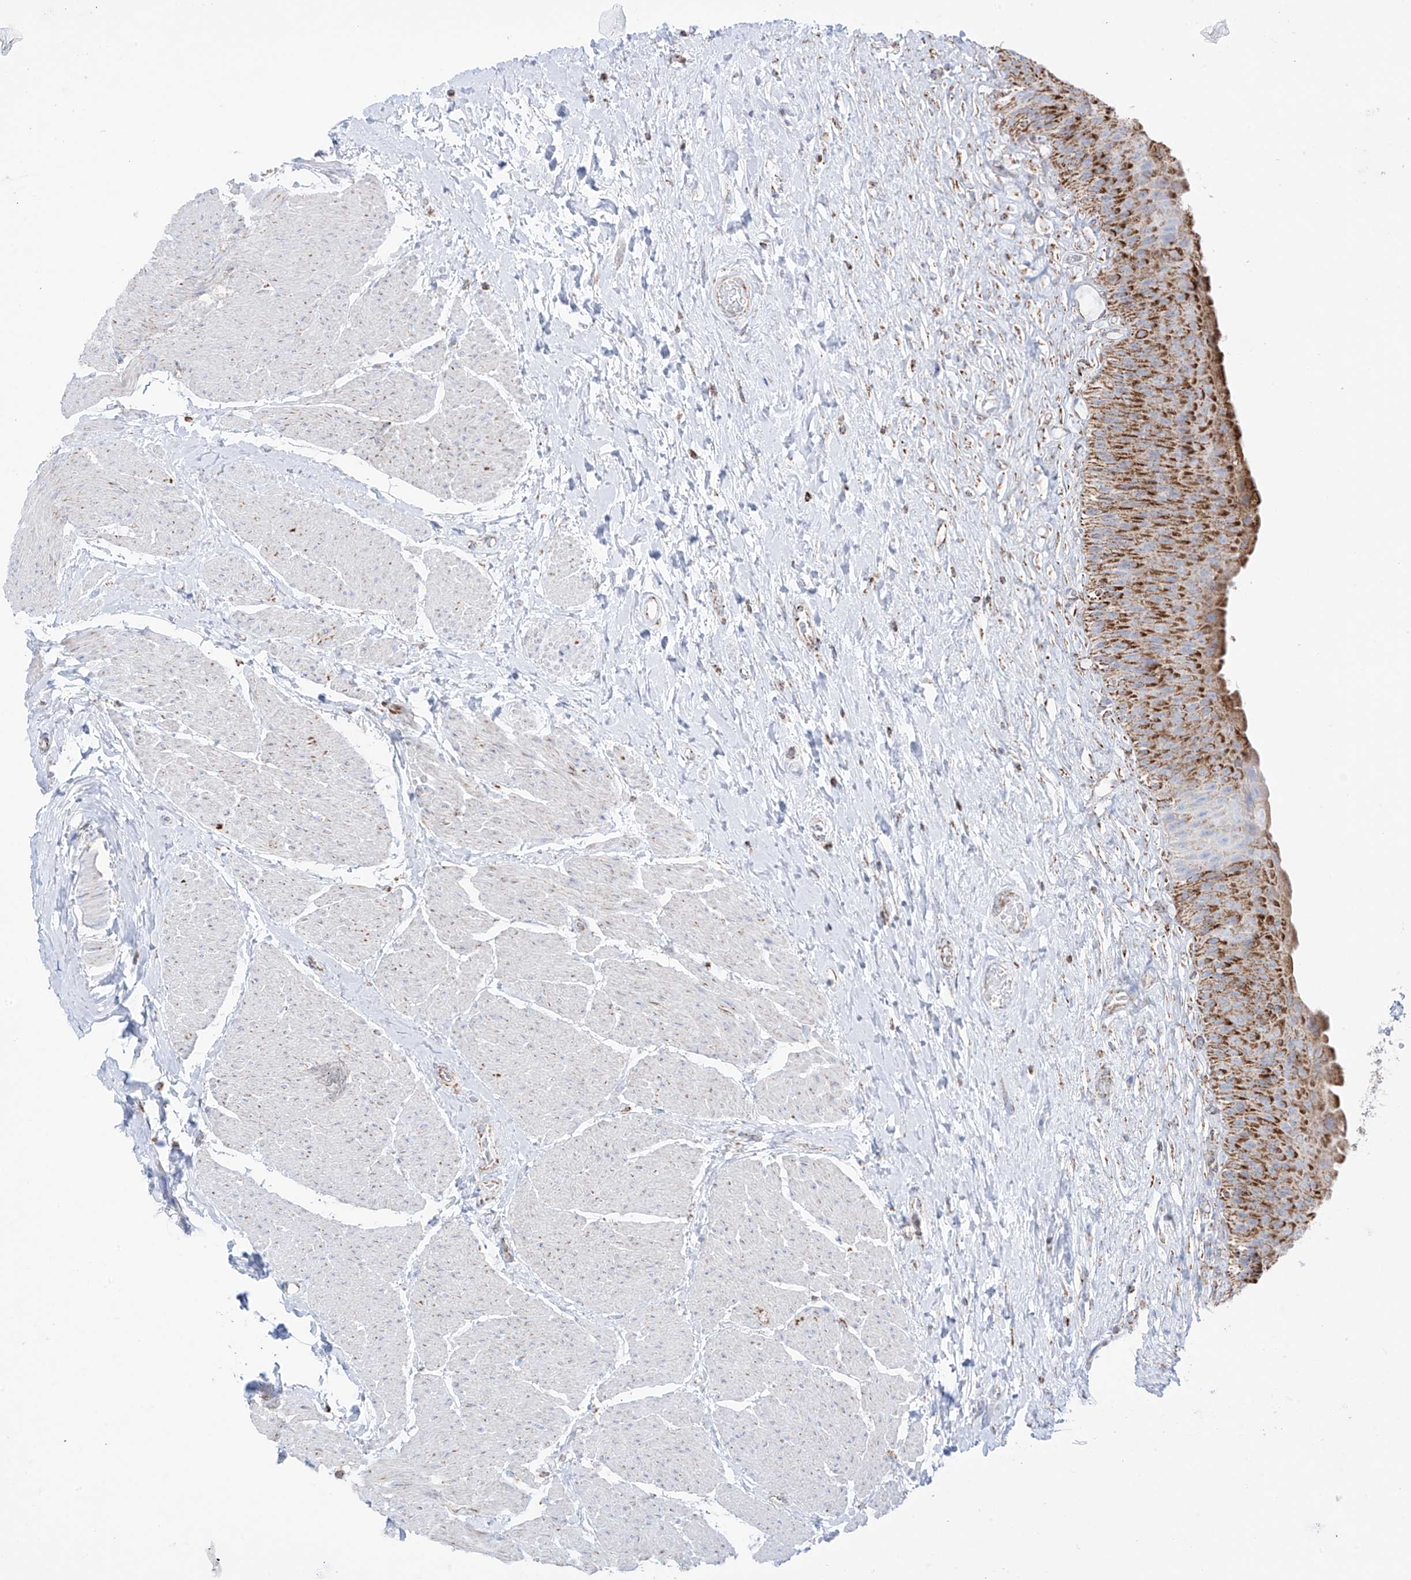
{"staining": {"intensity": "strong", "quantity": ">75%", "location": "cytoplasmic/membranous"}, "tissue": "urinary bladder", "cell_type": "Urothelial cells", "image_type": "normal", "snomed": [{"axis": "morphology", "description": "Normal tissue, NOS"}, {"axis": "topography", "description": "Urinary bladder"}], "caption": "Human urinary bladder stained for a protein (brown) demonstrates strong cytoplasmic/membranous positive positivity in about >75% of urothelial cells.", "gene": "XKR3", "patient": {"sex": "male", "age": 74}}